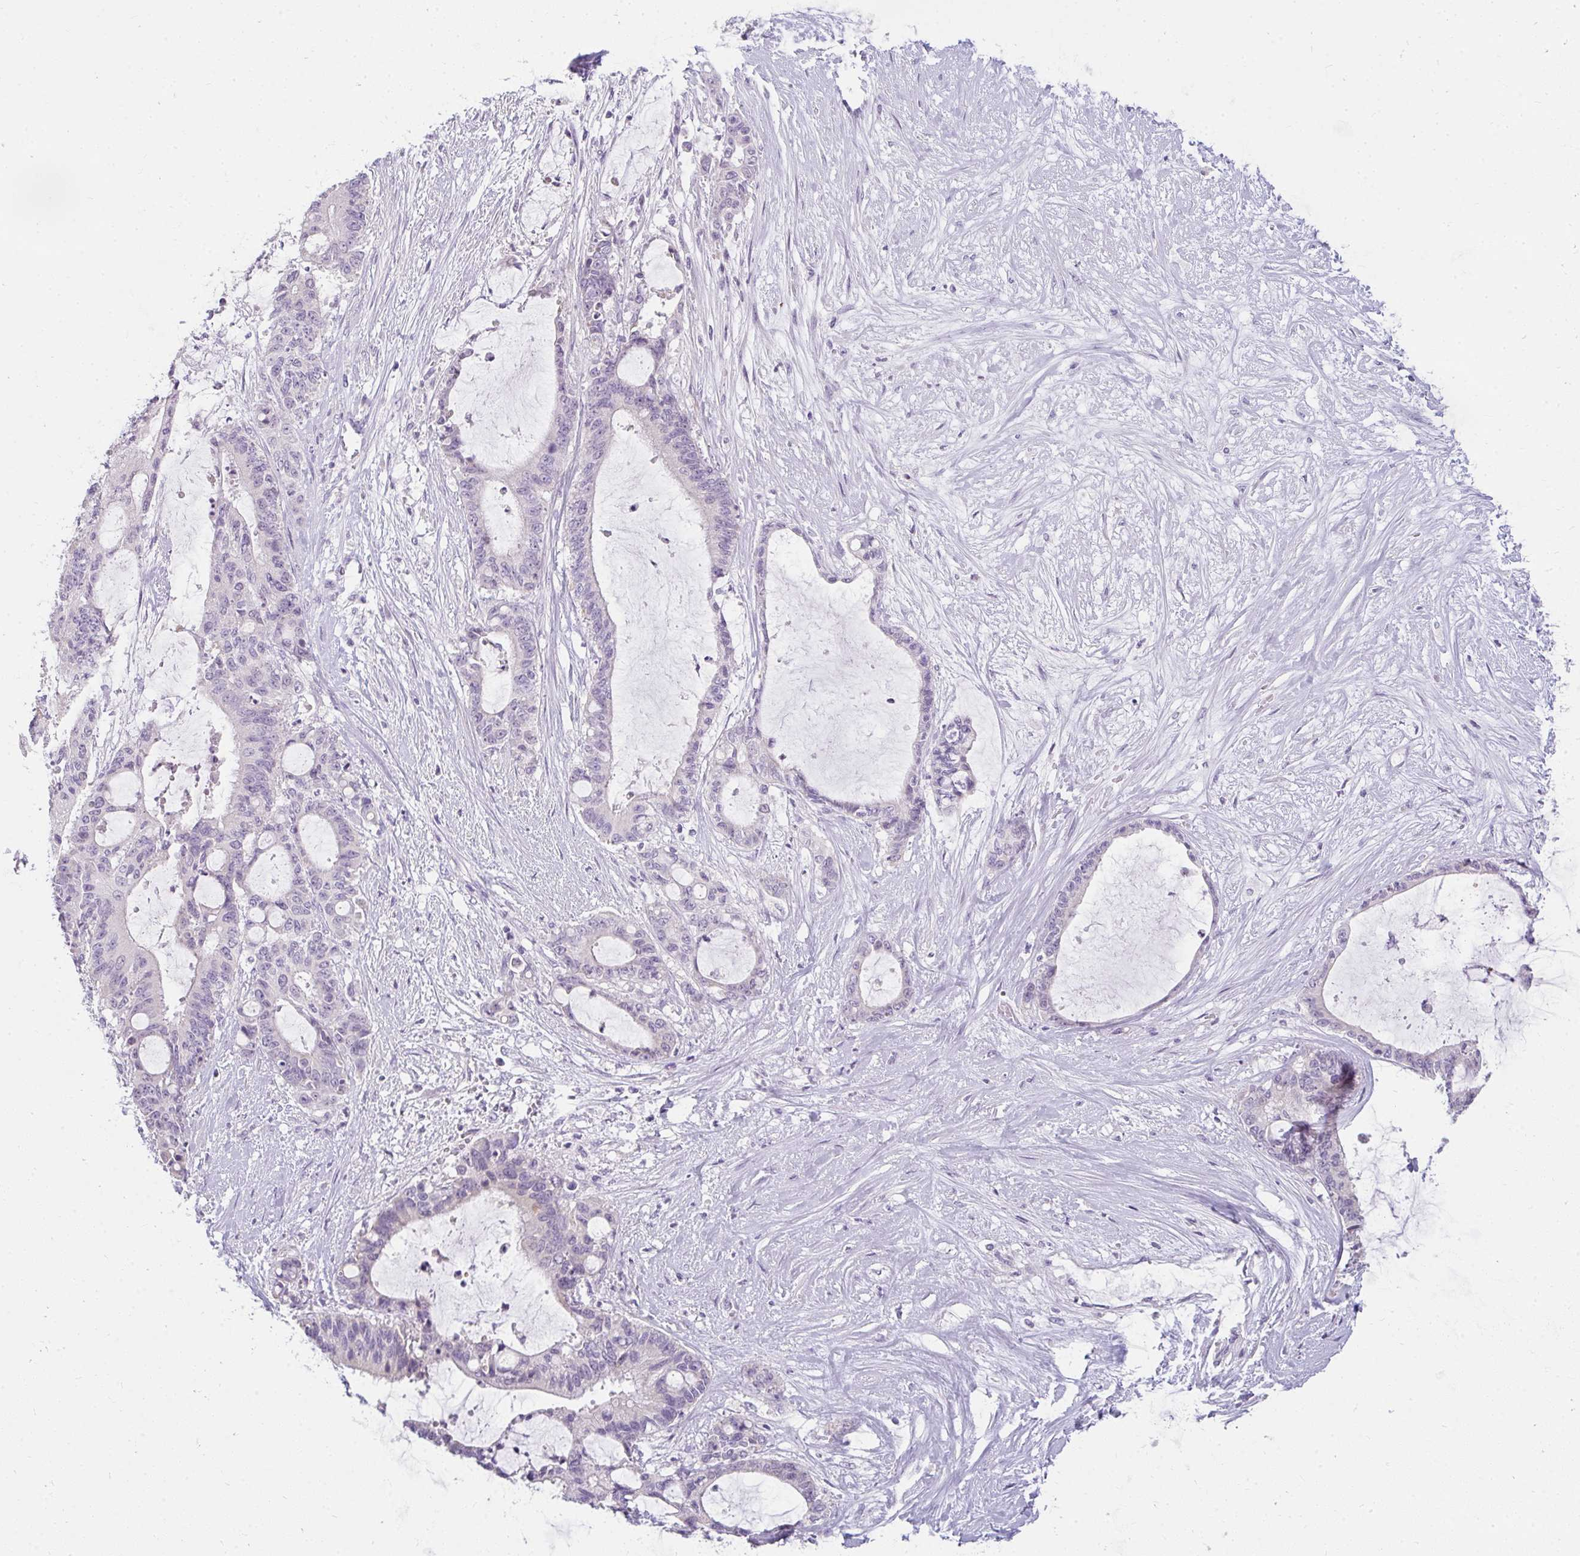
{"staining": {"intensity": "negative", "quantity": "none", "location": "none"}, "tissue": "liver cancer", "cell_type": "Tumor cells", "image_type": "cancer", "snomed": [{"axis": "morphology", "description": "Normal tissue, NOS"}, {"axis": "morphology", "description": "Cholangiocarcinoma"}, {"axis": "topography", "description": "Liver"}, {"axis": "topography", "description": "Peripheral nerve tissue"}], "caption": "Micrograph shows no significant protein staining in tumor cells of liver cancer. (DAB (3,3'-diaminobenzidine) immunohistochemistry (IHC) with hematoxylin counter stain).", "gene": "PPP1R3G", "patient": {"sex": "female", "age": 73}}